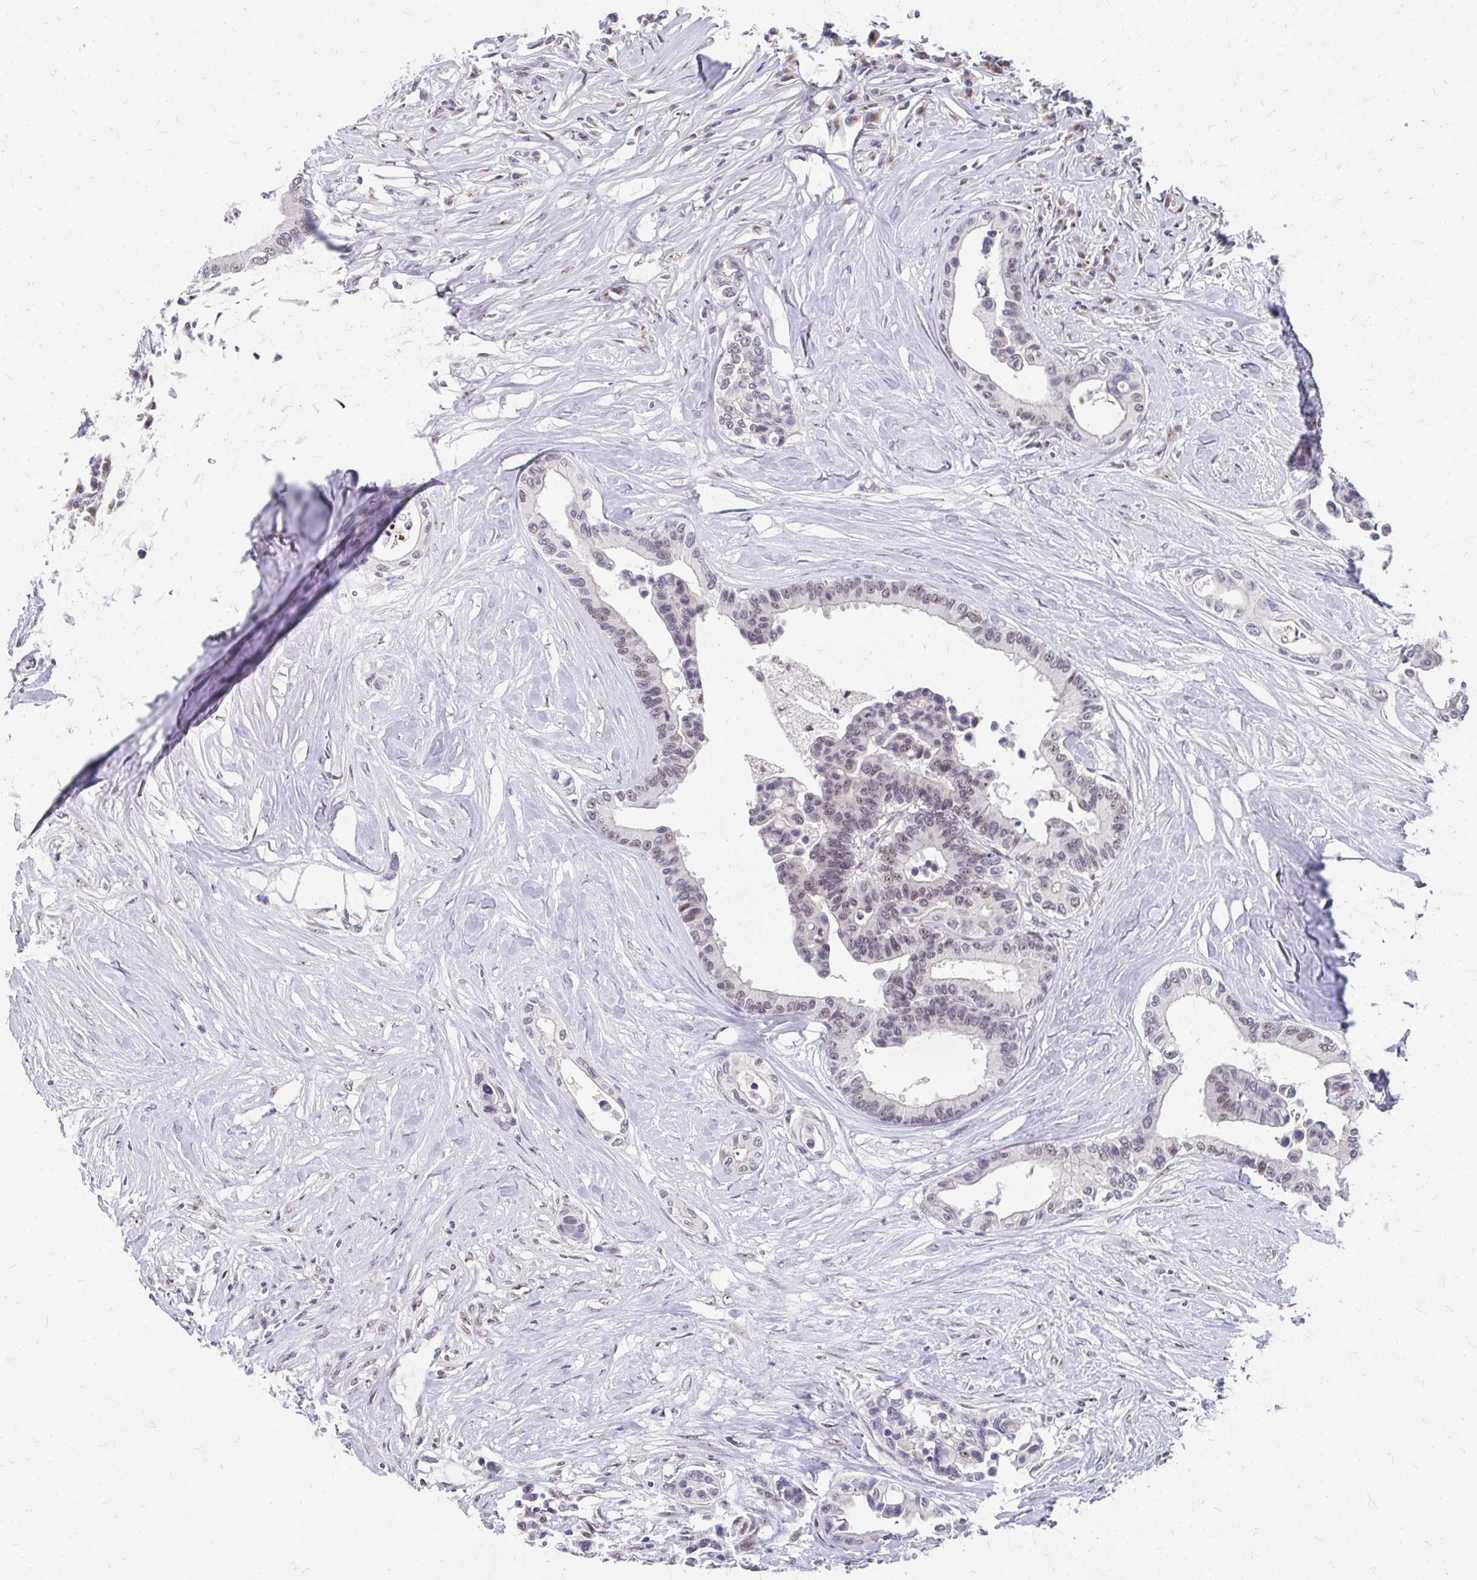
{"staining": {"intensity": "moderate", "quantity": "<25%", "location": "nuclear"}, "tissue": "colorectal cancer", "cell_type": "Tumor cells", "image_type": "cancer", "snomed": [{"axis": "morphology", "description": "Normal tissue, NOS"}, {"axis": "morphology", "description": "Adenocarcinoma, NOS"}, {"axis": "topography", "description": "Colon"}], "caption": "Colorectal adenocarcinoma tissue demonstrates moderate nuclear expression in about <25% of tumor cells", "gene": "GTF2H1", "patient": {"sex": "male", "age": 82}}